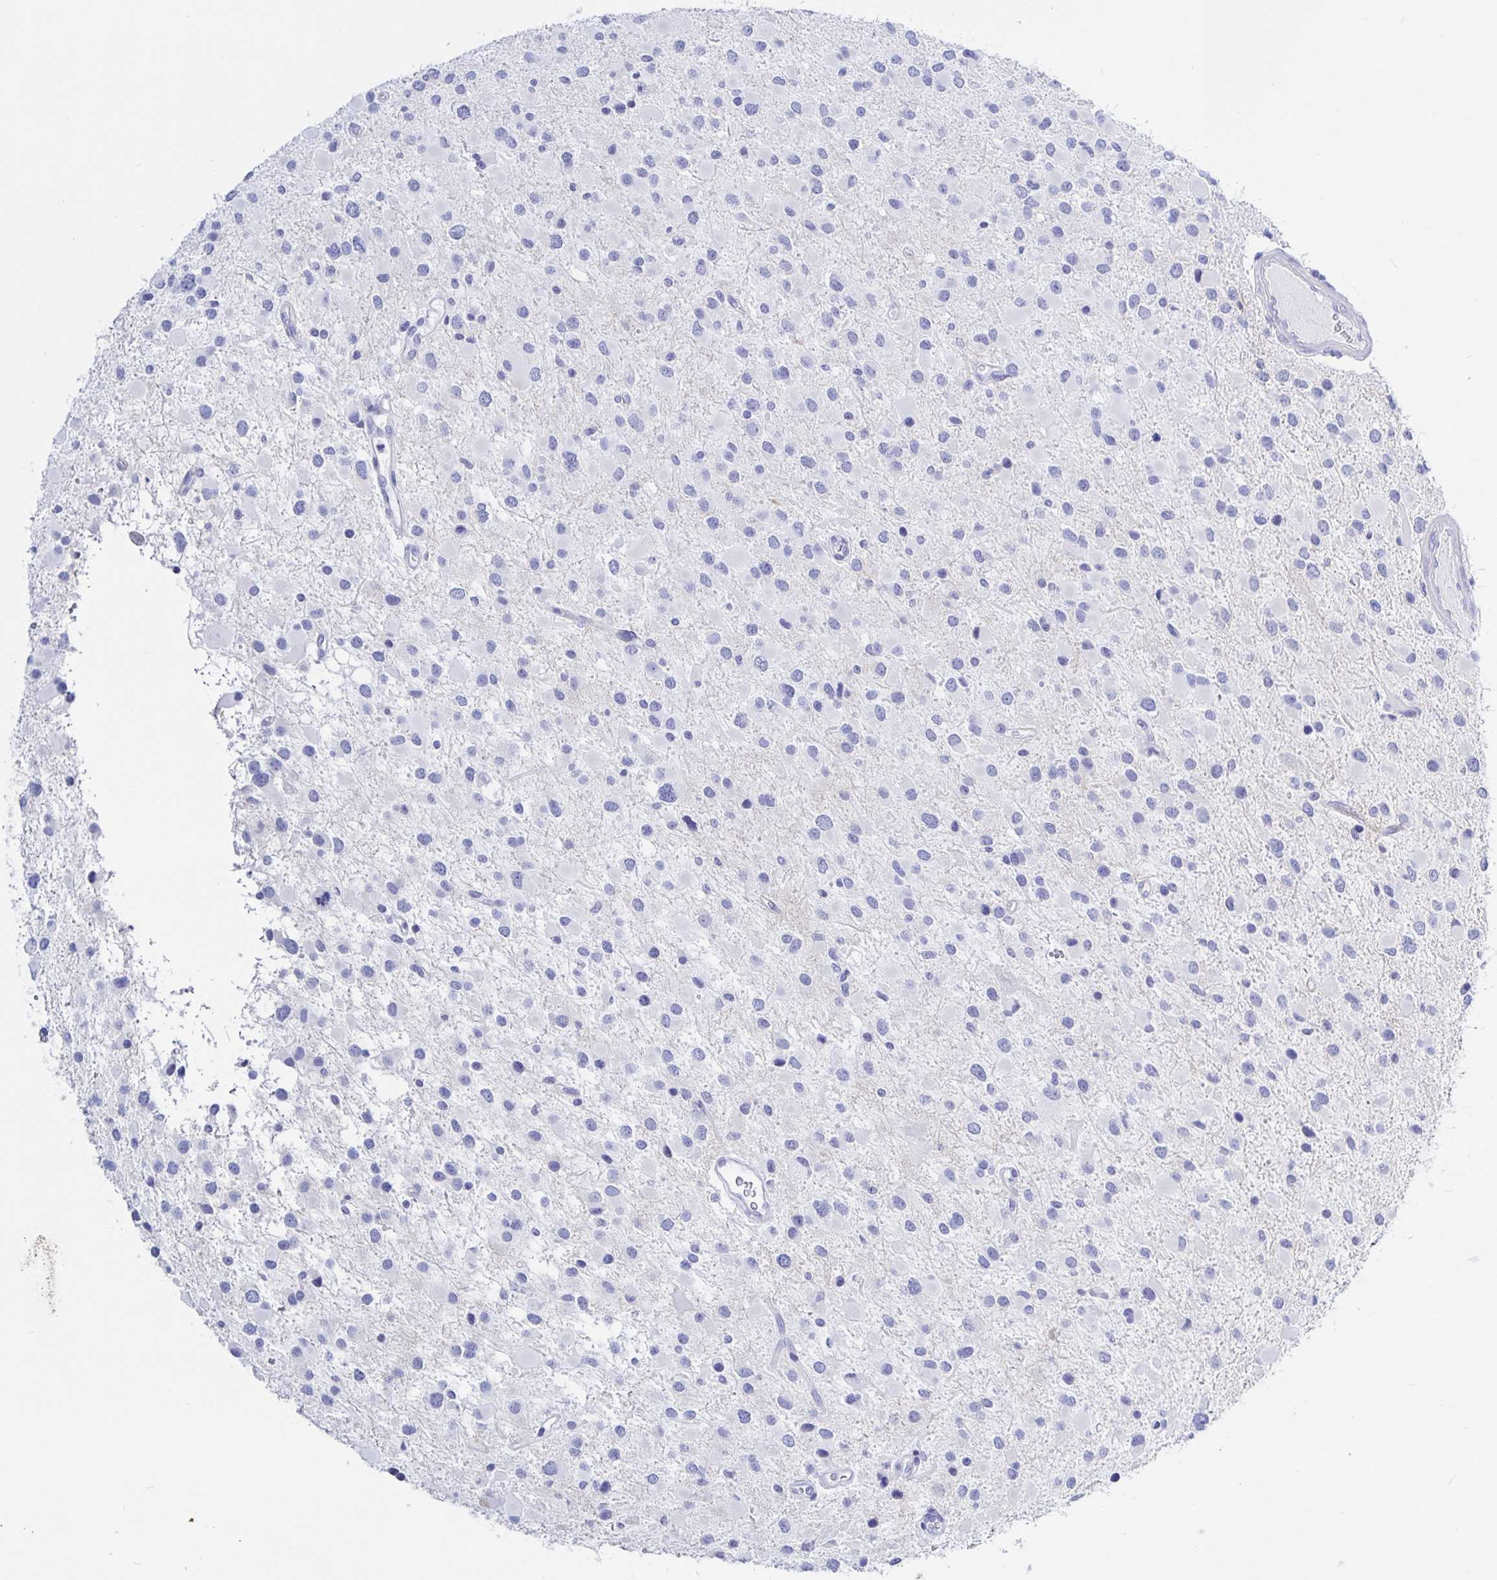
{"staining": {"intensity": "negative", "quantity": "none", "location": "none"}, "tissue": "glioma", "cell_type": "Tumor cells", "image_type": "cancer", "snomed": [{"axis": "morphology", "description": "Glioma, malignant, Low grade"}, {"axis": "topography", "description": "Brain"}], "caption": "High magnification brightfield microscopy of glioma stained with DAB (brown) and counterstained with hematoxylin (blue): tumor cells show no significant staining.", "gene": "KCNH6", "patient": {"sex": "female", "age": 32}}